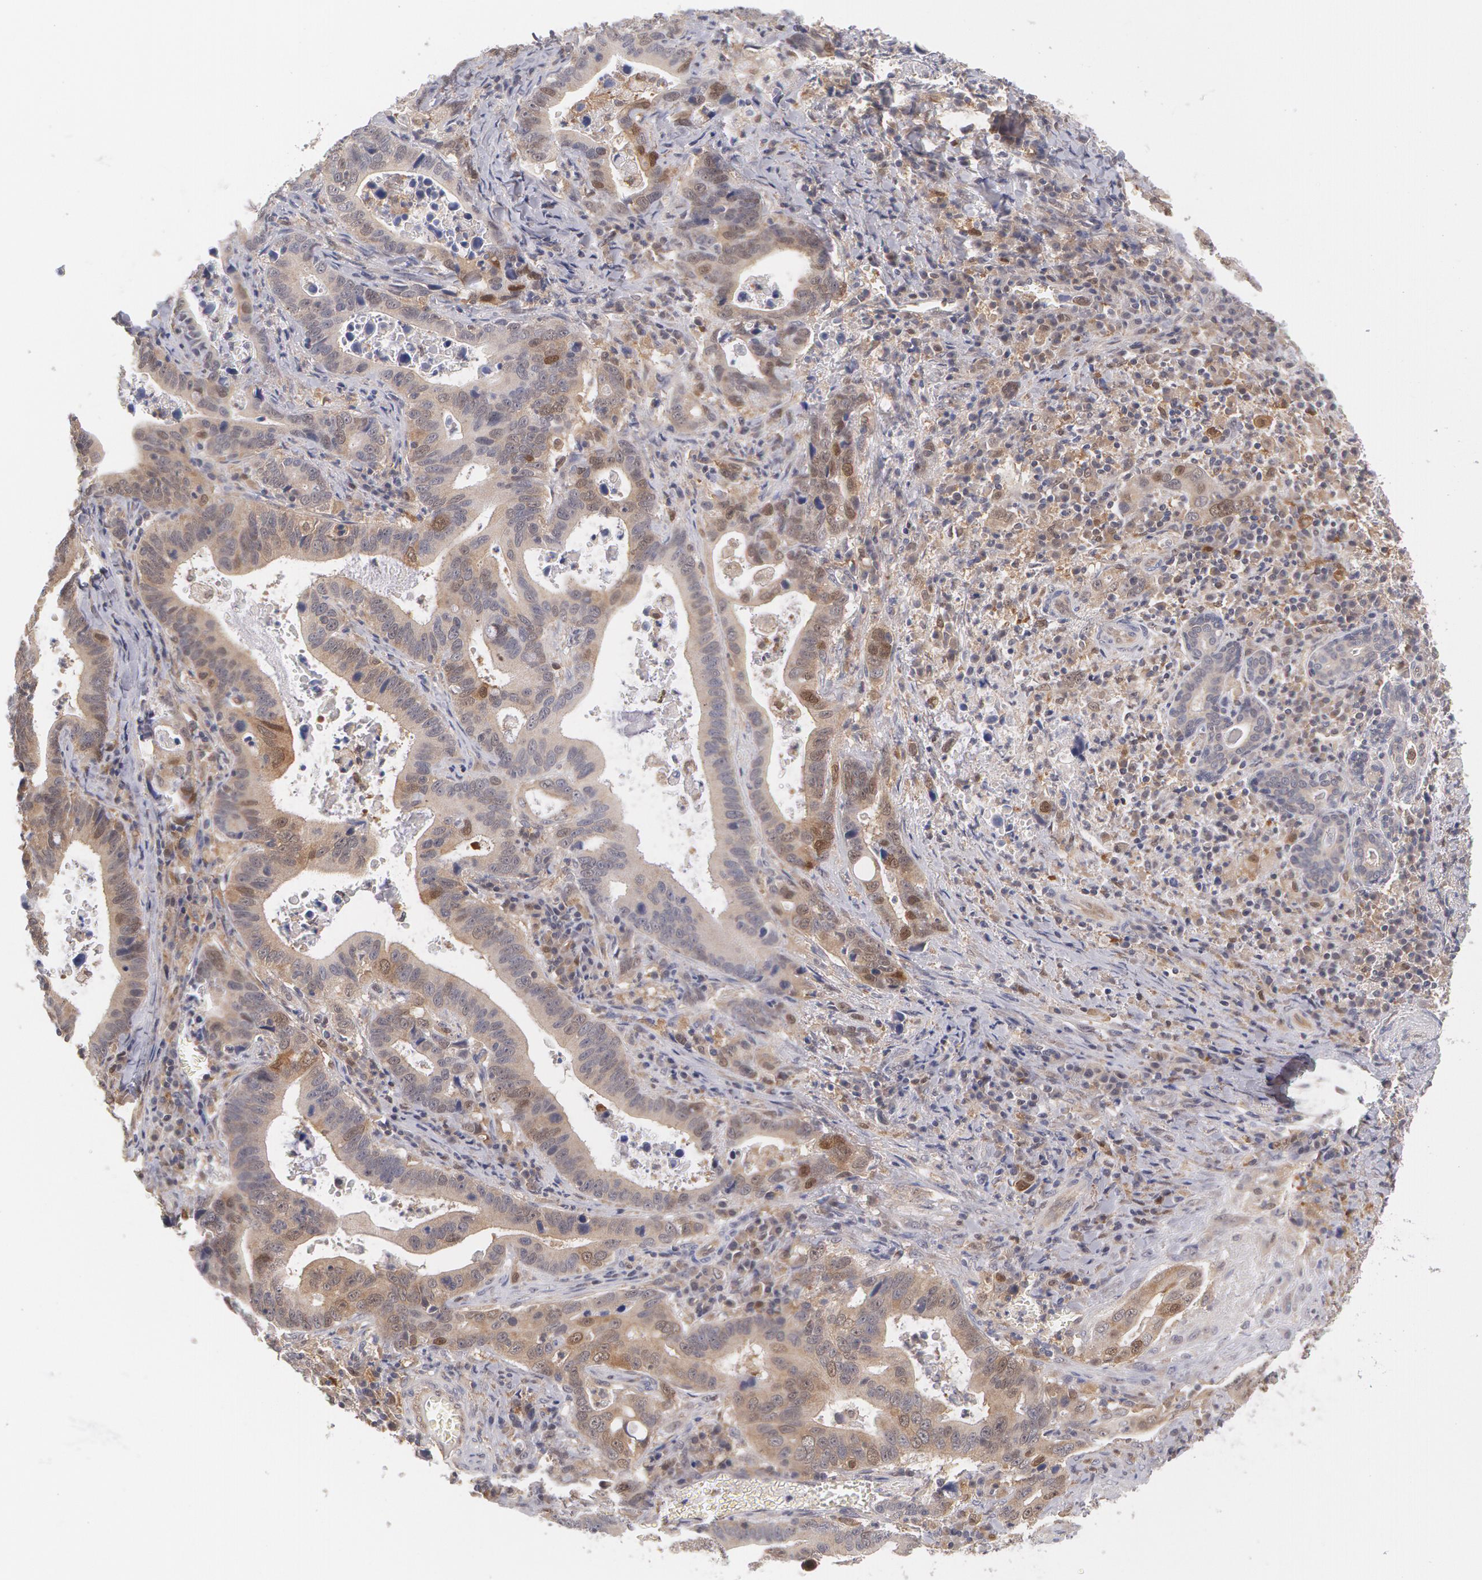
{"staining": {"intensity": "moderate", "quantity": "25%-75%", "location": "cytoplasmic/membranous,nuclear"}, "tissue": "stomach cancer", "cell_type": "Tumor cells", "image_type": "cancer", "snomed": [{"axis": "morphology", "description": "Adenocarcinoma, NOS"}, {"axis": "topography", "description": "Stomach, upper"}], "caption": "DAB (3,3'-diaminobenzidine) immunohistochemical staining of human adenocarcinoma (stomach) reveals moderate cytoplasmic/membranous and nuclear protein expression in approximately 25%-75% of tumor cells. The protein of interest is stained brown, and the nuclei are stained in blue (DAB IHC with brightfield microscopy, high magnification).", "gene": "TXNRD1", "patient": {"sex": "male", "age": 63}}